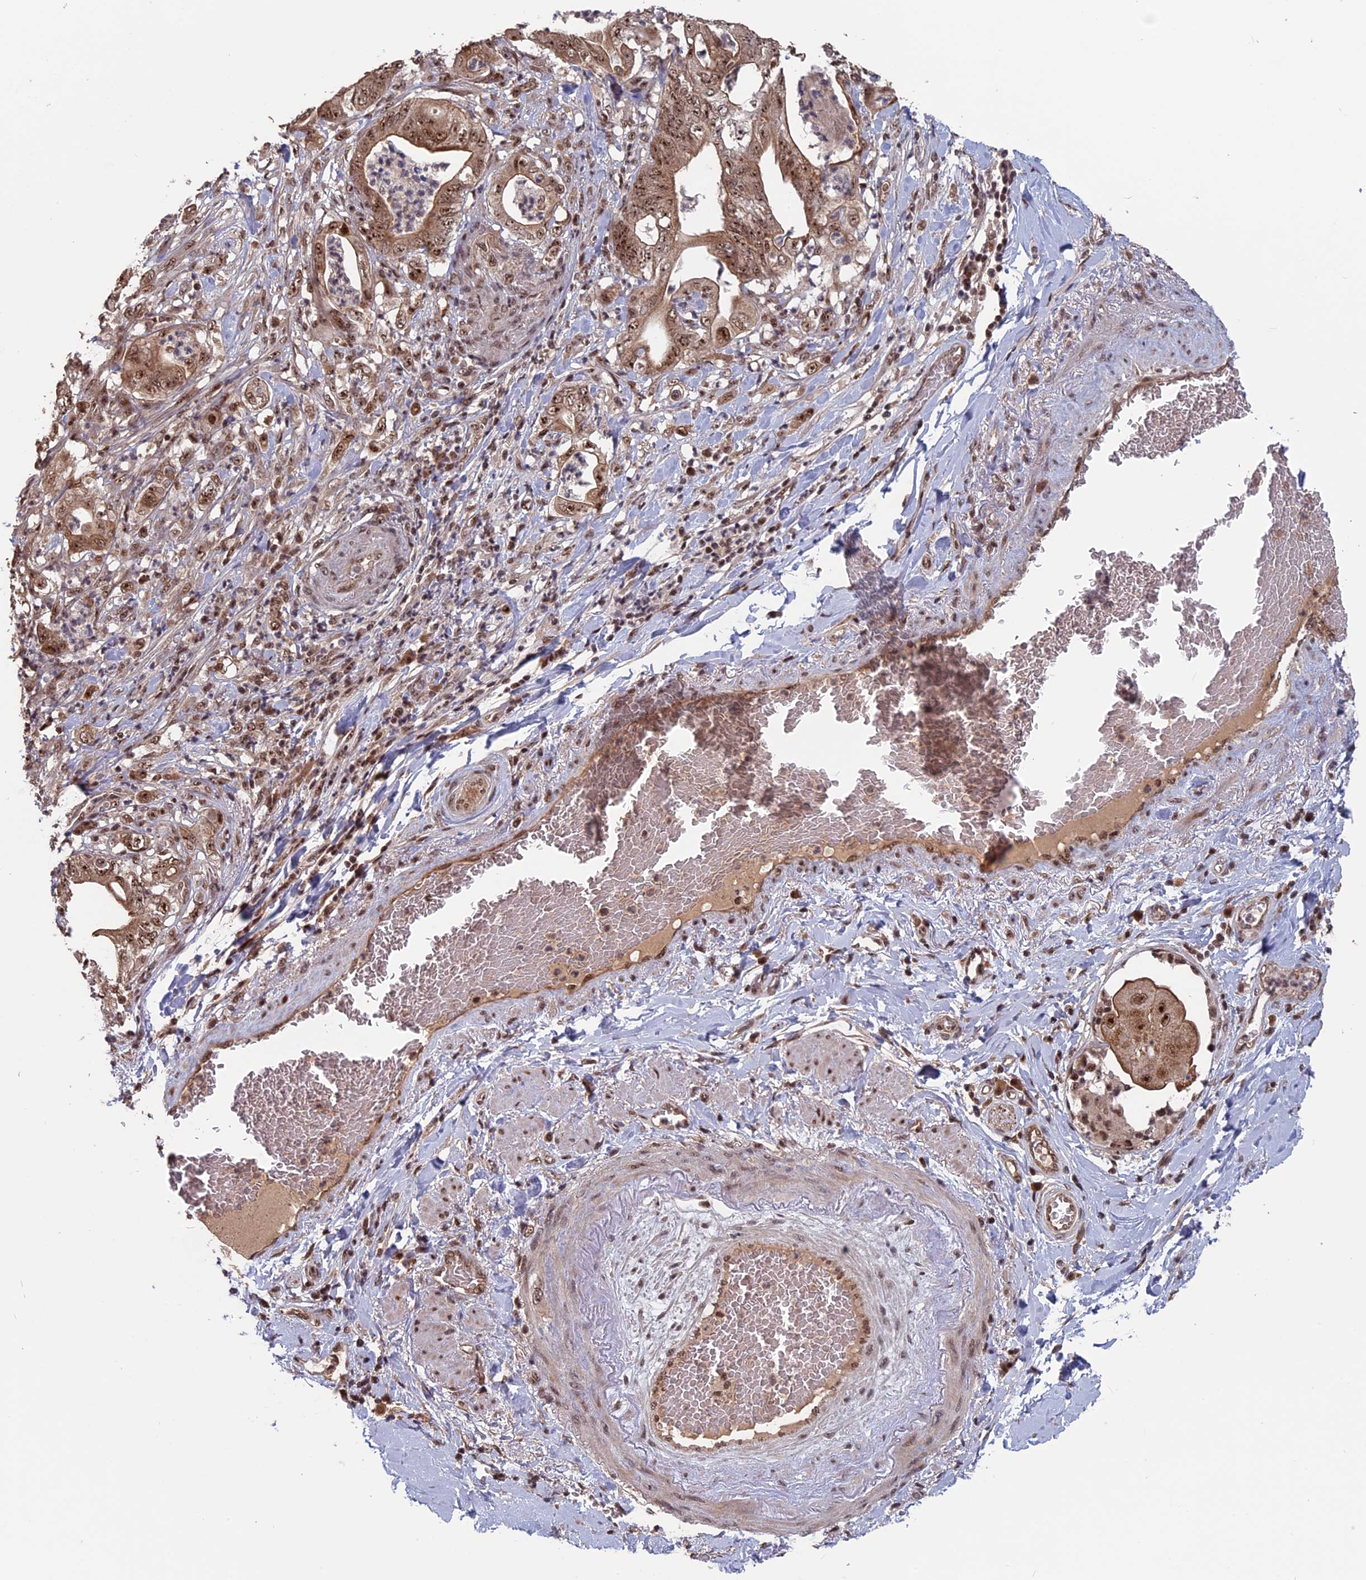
{"staining": {"intensity": "moderate", "quantity": ">75%", "location": "cytoplasmic/membranous,nuclear"}, "tissue": "stomach cancer", "cell_type": "Tumor cells", "image_type": "cancer", "snomed": [{"axis": "morphology", "description": "Adenocarcinoma, NOS"}, {"axis": "topography", "description": "Stomach"}], "caption": "Human stomach cancer stained with a protein marker reveals moderate staining in tumor cells.", "gene": "CACTIN", "patient": {"sex": "female", "age": 73}}